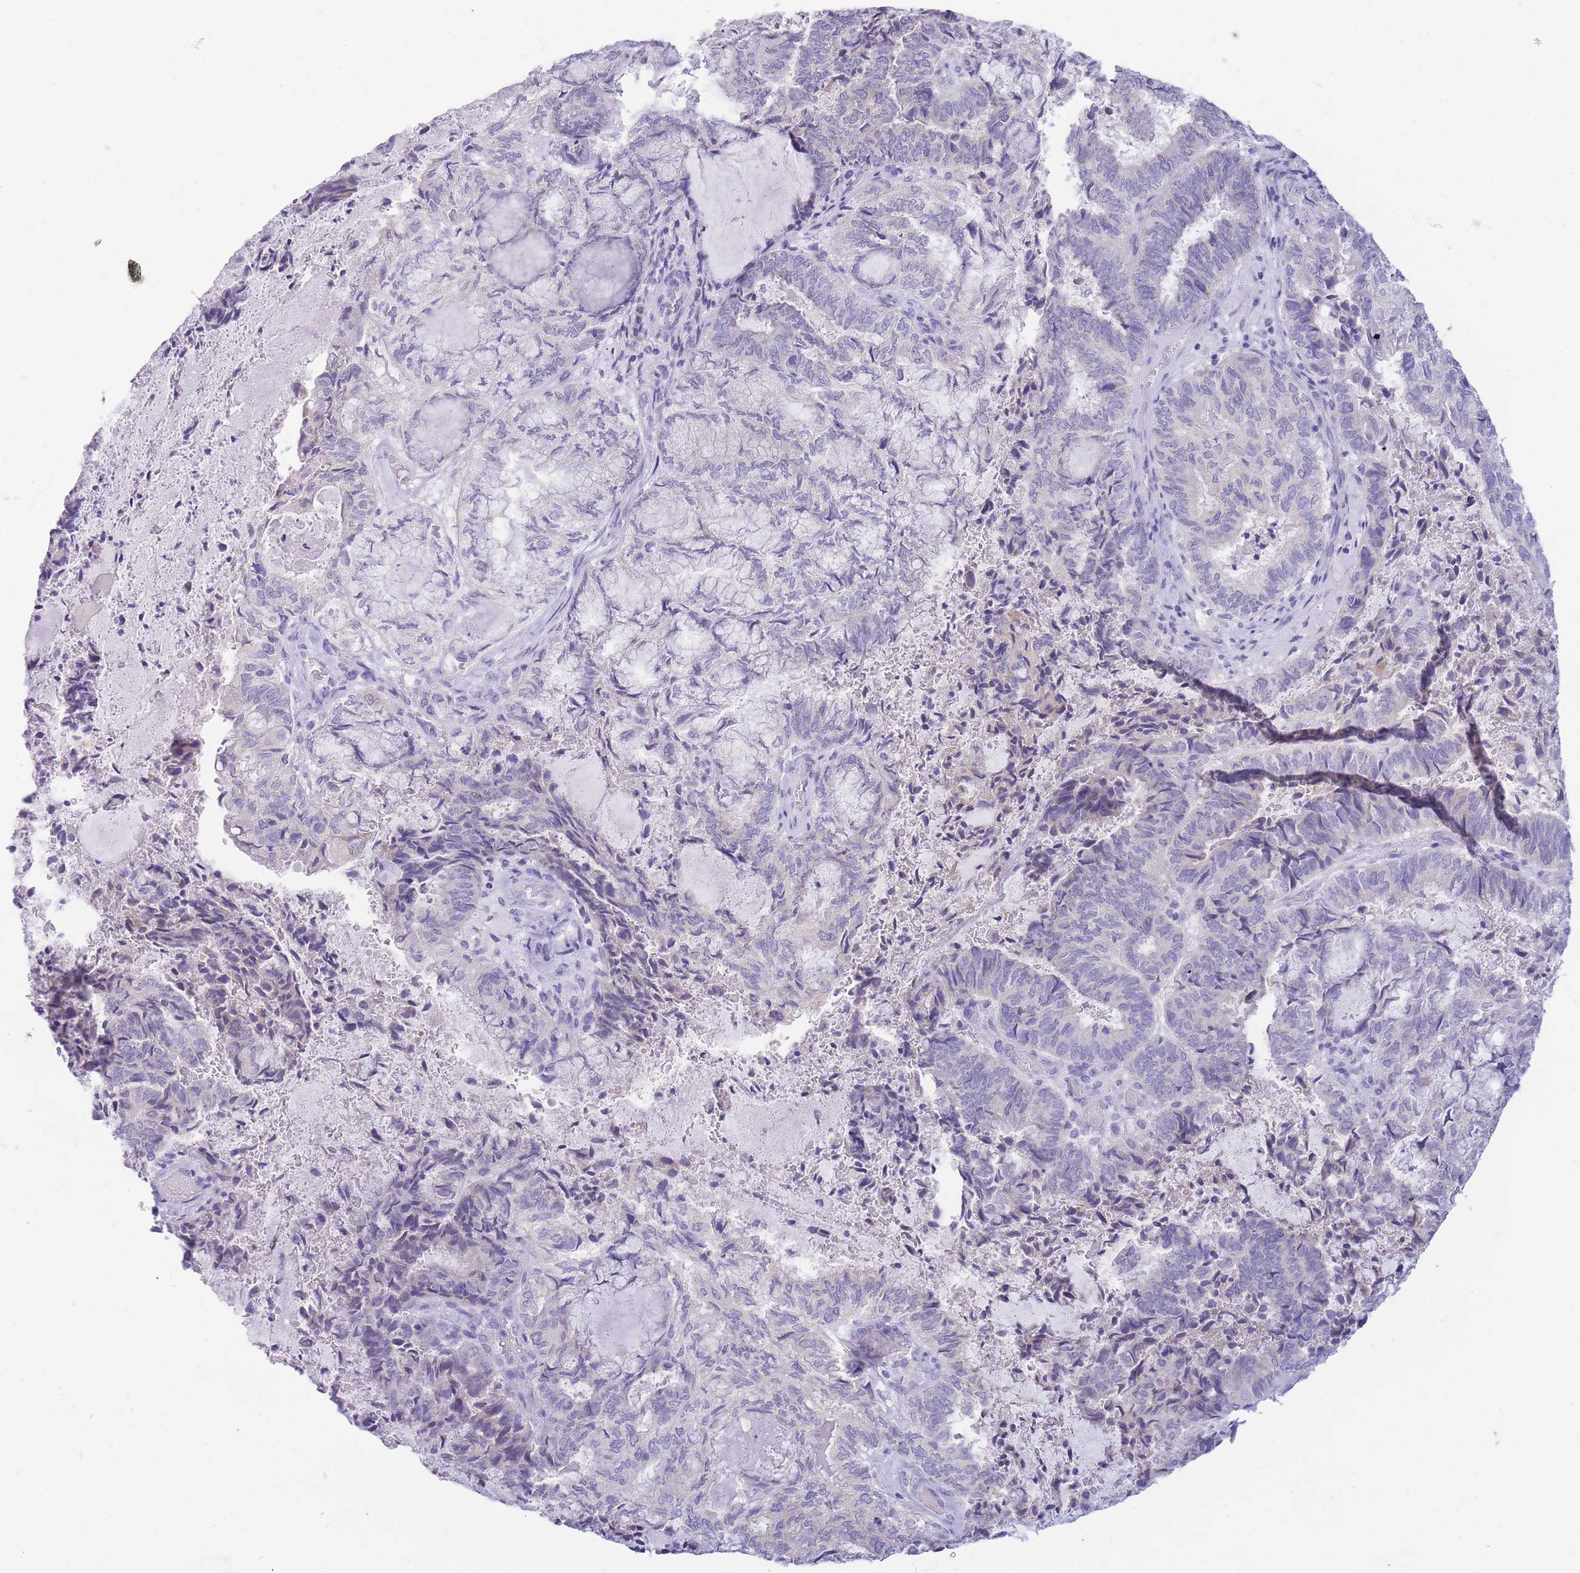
{"staining": {"intensity": "negative", "quantity": "none", "location": "none"}, "tissue": "endometrial cancer", "cell_type": "Tumor cells", "image_type": "cancer", "snomed": [{"axis": "morphology", "description": "Adenocarcinoma, NOS"}, {"axis": "topography", "description": "Endometrium"}], "caption": "This is an IHC photomicrograph of endometrial adenocarcinoma. There is no expression in tumor cells.", "gene": "SSUH2", "patient": {"sex": "female", "age": 80}}